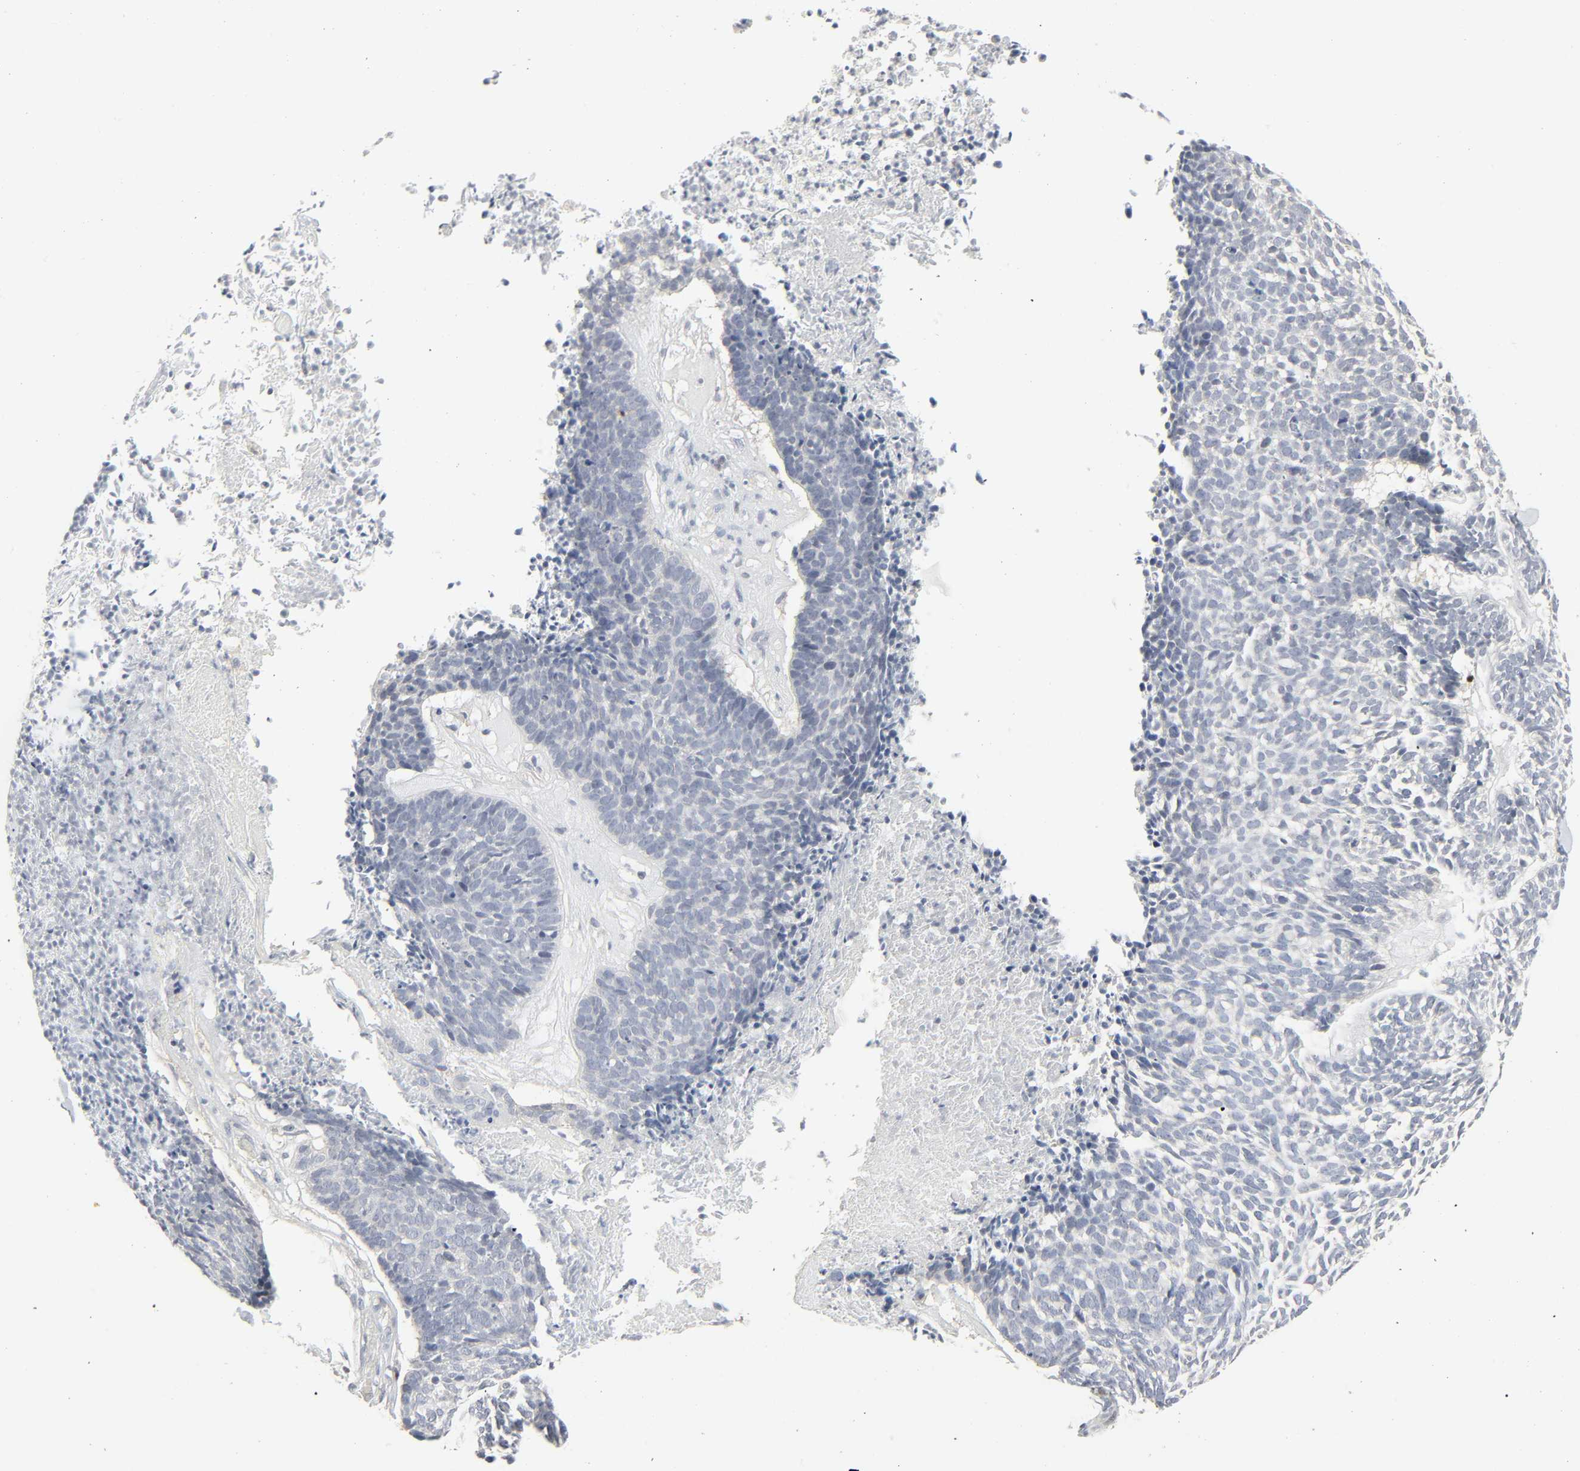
{"staining": {"intensity": "negative", "quantity": "none", "location": "none"}, "tissue": "skin cancer", "cell_type": "Tumor cells", "image_type": "cancer", "snomed": [{"axis": "morphology", "description": "Basal cell carcinoma"}, {"axis": "topography", "description": "Skin"}], "caption": "Immunohistochemistry (IHC) photomicrograph of human skin cancer stained for a protein (brown), which shows no staining in tumor cells.", "gene": "ZBTB16", "patient": {"sex": "female", "age": 87}}